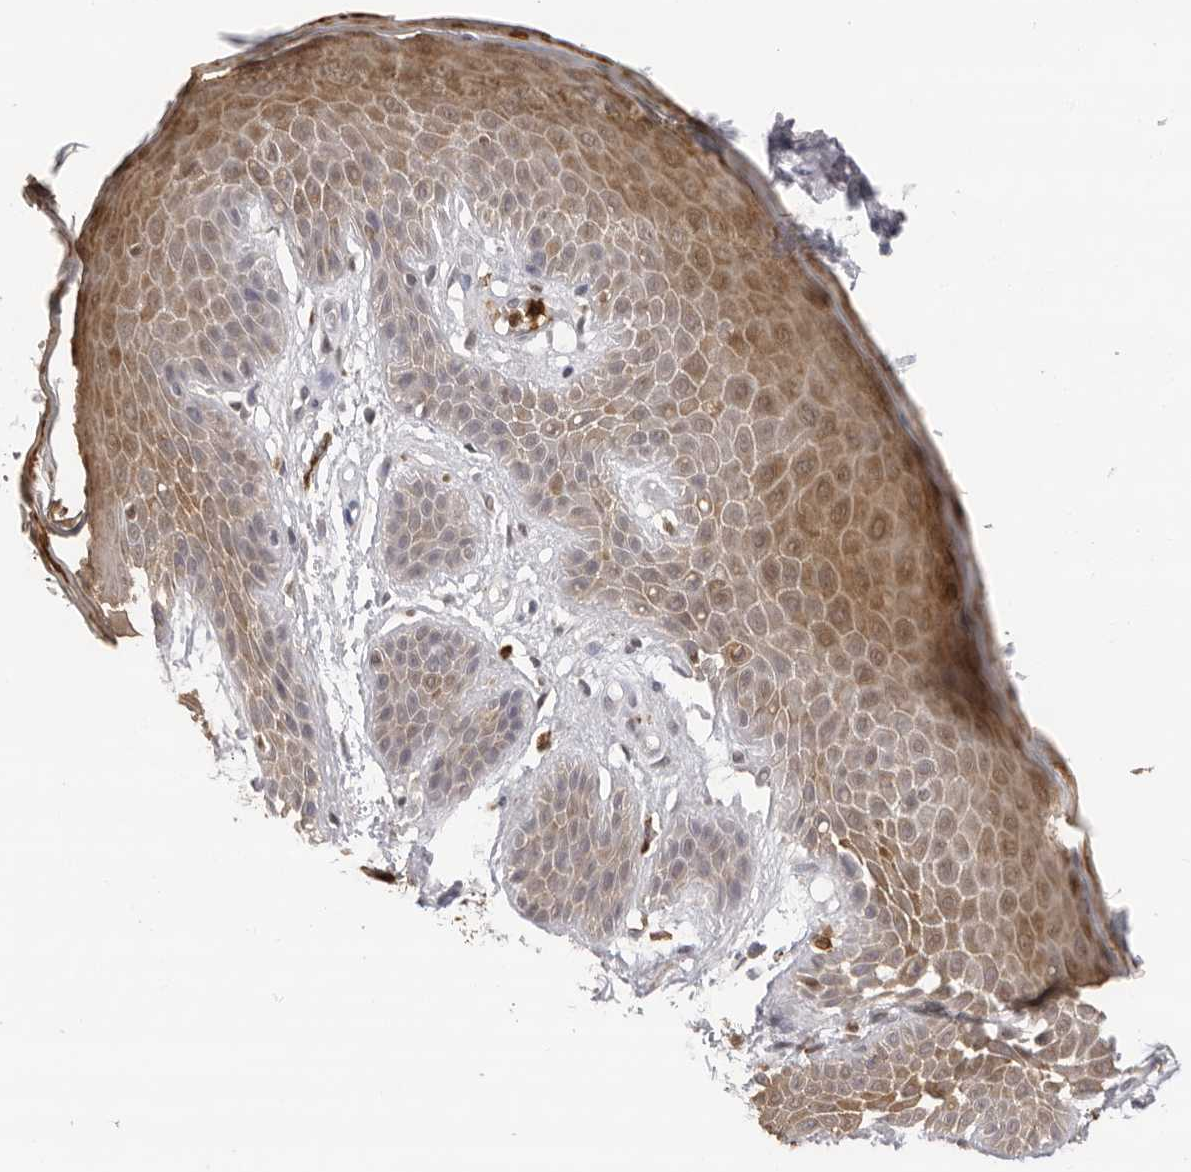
{"staining": {"intensity": "moderate", "quantity": ">75%", "location": "cytoplasmic/membranous"}, "tissue": "skin", "cell_type": "Epidermal cells", "image_type": "normal", "snomed": [{"axis": "morphology", "description": "Normal tissue, NOS"}, {"axis": "topography", "description": "Anal"}], "caption": "Epidermal cells display moderate cytoplasmic/membranous expression in approximately >75% of cells in normal skin. The staining was performed using DAB (3,3'-diaminobenzidine), with brown indicating positive protein expression. Nuclei are stained blue with hematoxylin.", "gene": "IL31", "patient": {"sex": "male", "age": 74}}